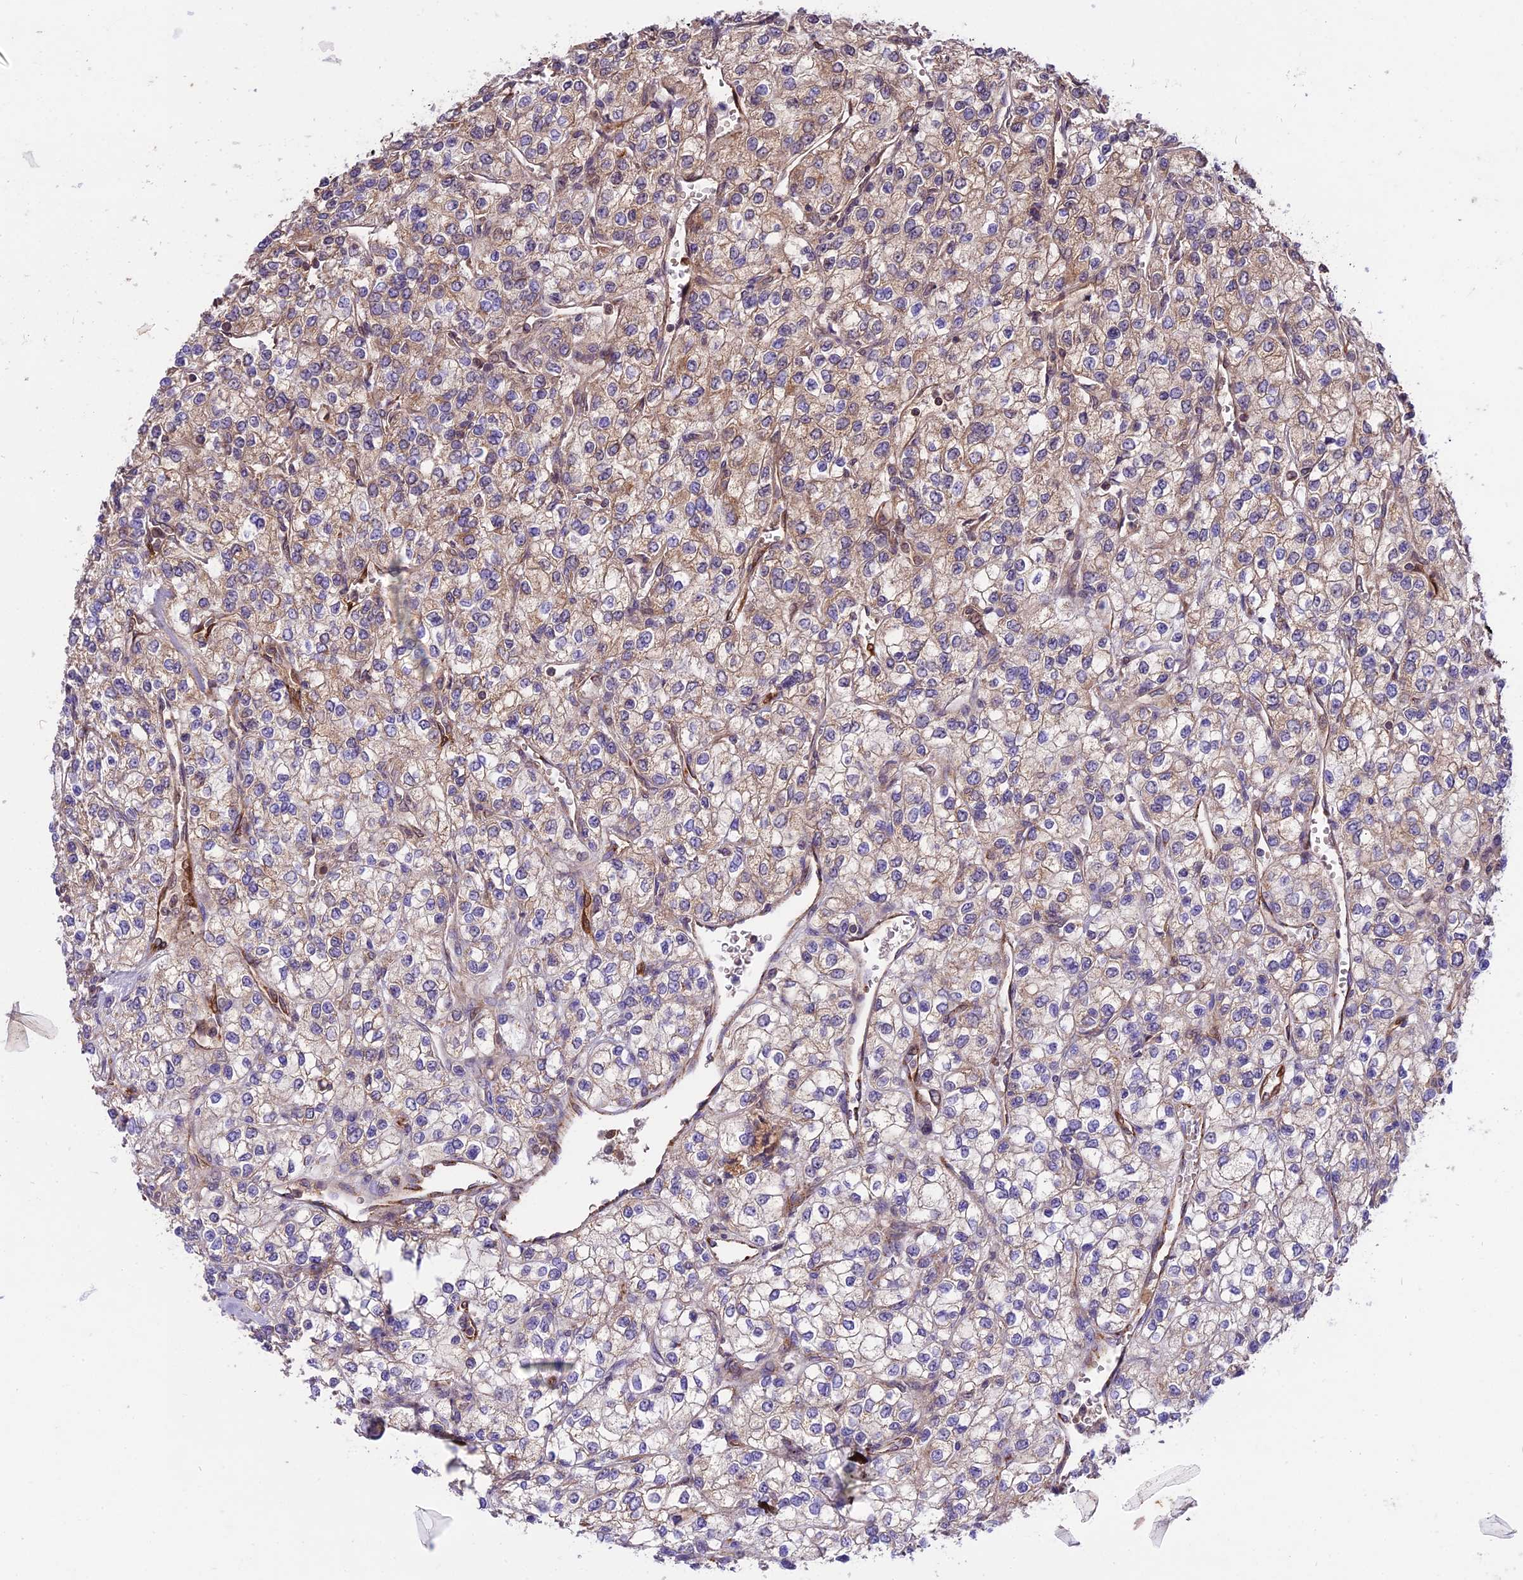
{"staining": {"intensity": "weak", "quantity": "<25%", "location": "cytoplasmic/membranous"}, "tissue": "renal cancer", "cell_type": "Tumor cells", "image_type": "cancer", "snomed": [{"axis": "morphology", "description": "Adenocarcinoma, NOS"}, {"axis": "topography", "description": "Kidney"}], "caption": "Histopathology image shows no protein staining in tumor cells of renal cancer (adenocarcinoma) tissue.", "gene": "COX17", "patient": {"sex": "male", "age": 80}}